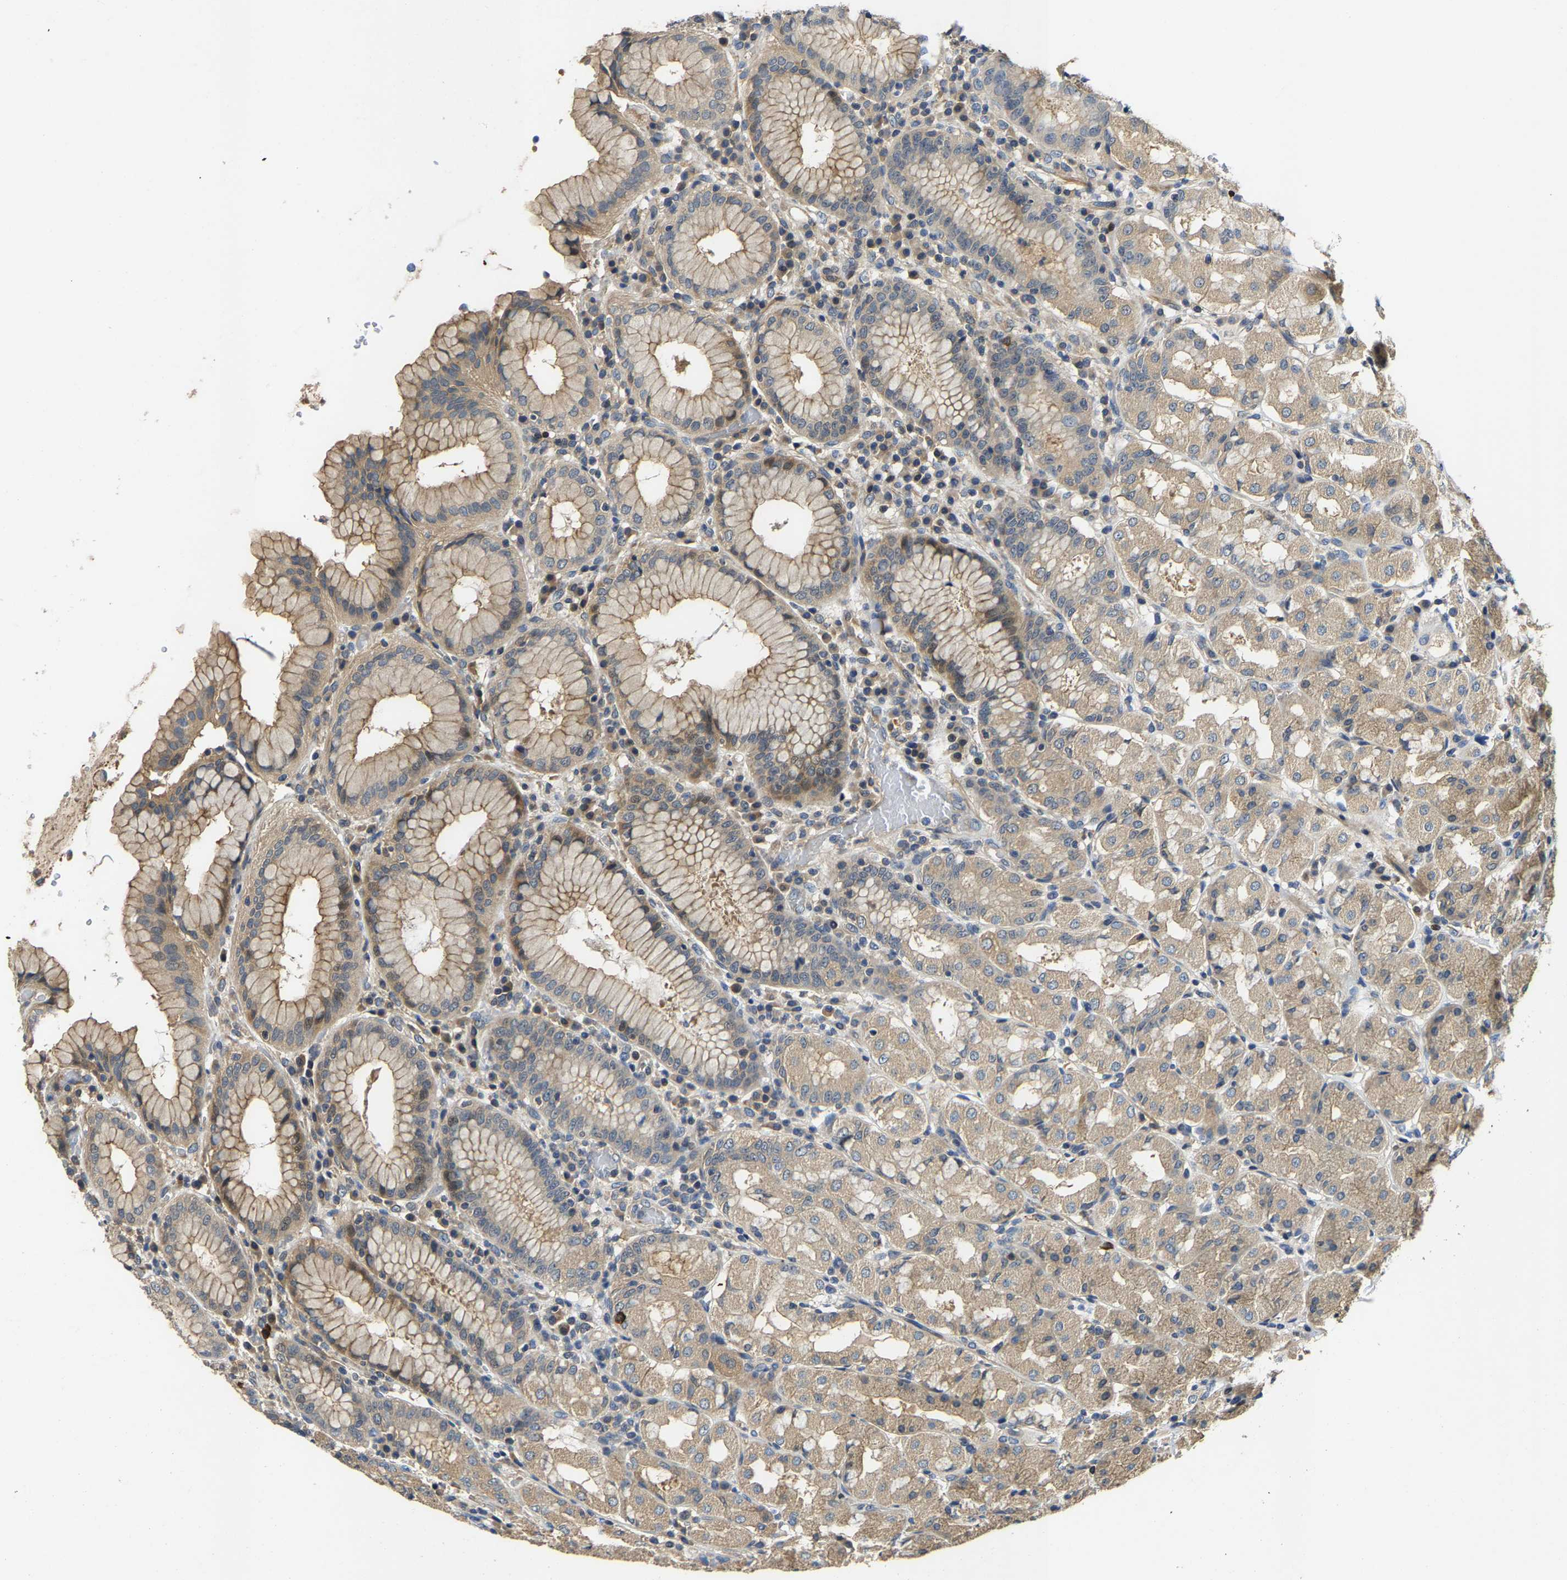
{"staining": {"intensity": "moderate", "quantity": ">75%", "location": "cytoplasmic/membranous"}, "tissue": "stomach", "cell_type": "Glandular cells", "image_type": "normal", "snomed": [{"axis": "morphology", "description": "Normal tissue, NOS"}, {"axis": "topography", "description": "Stomach"}, {"axis": "topography", "description": "Stomach, lower"}], "caption": "High-magnification brightfield microscopy of benign stomach stained with DAB (3,3'-diaminobenzidine) (brown) and counterstained with hematoxylin (blue). glandular cells exhibit moderate cytoplasmic/membranous expression is seen in approximately>75% of cells.", "gene": "AGBL3", "patient": {"sex": "female", "age": 56}}